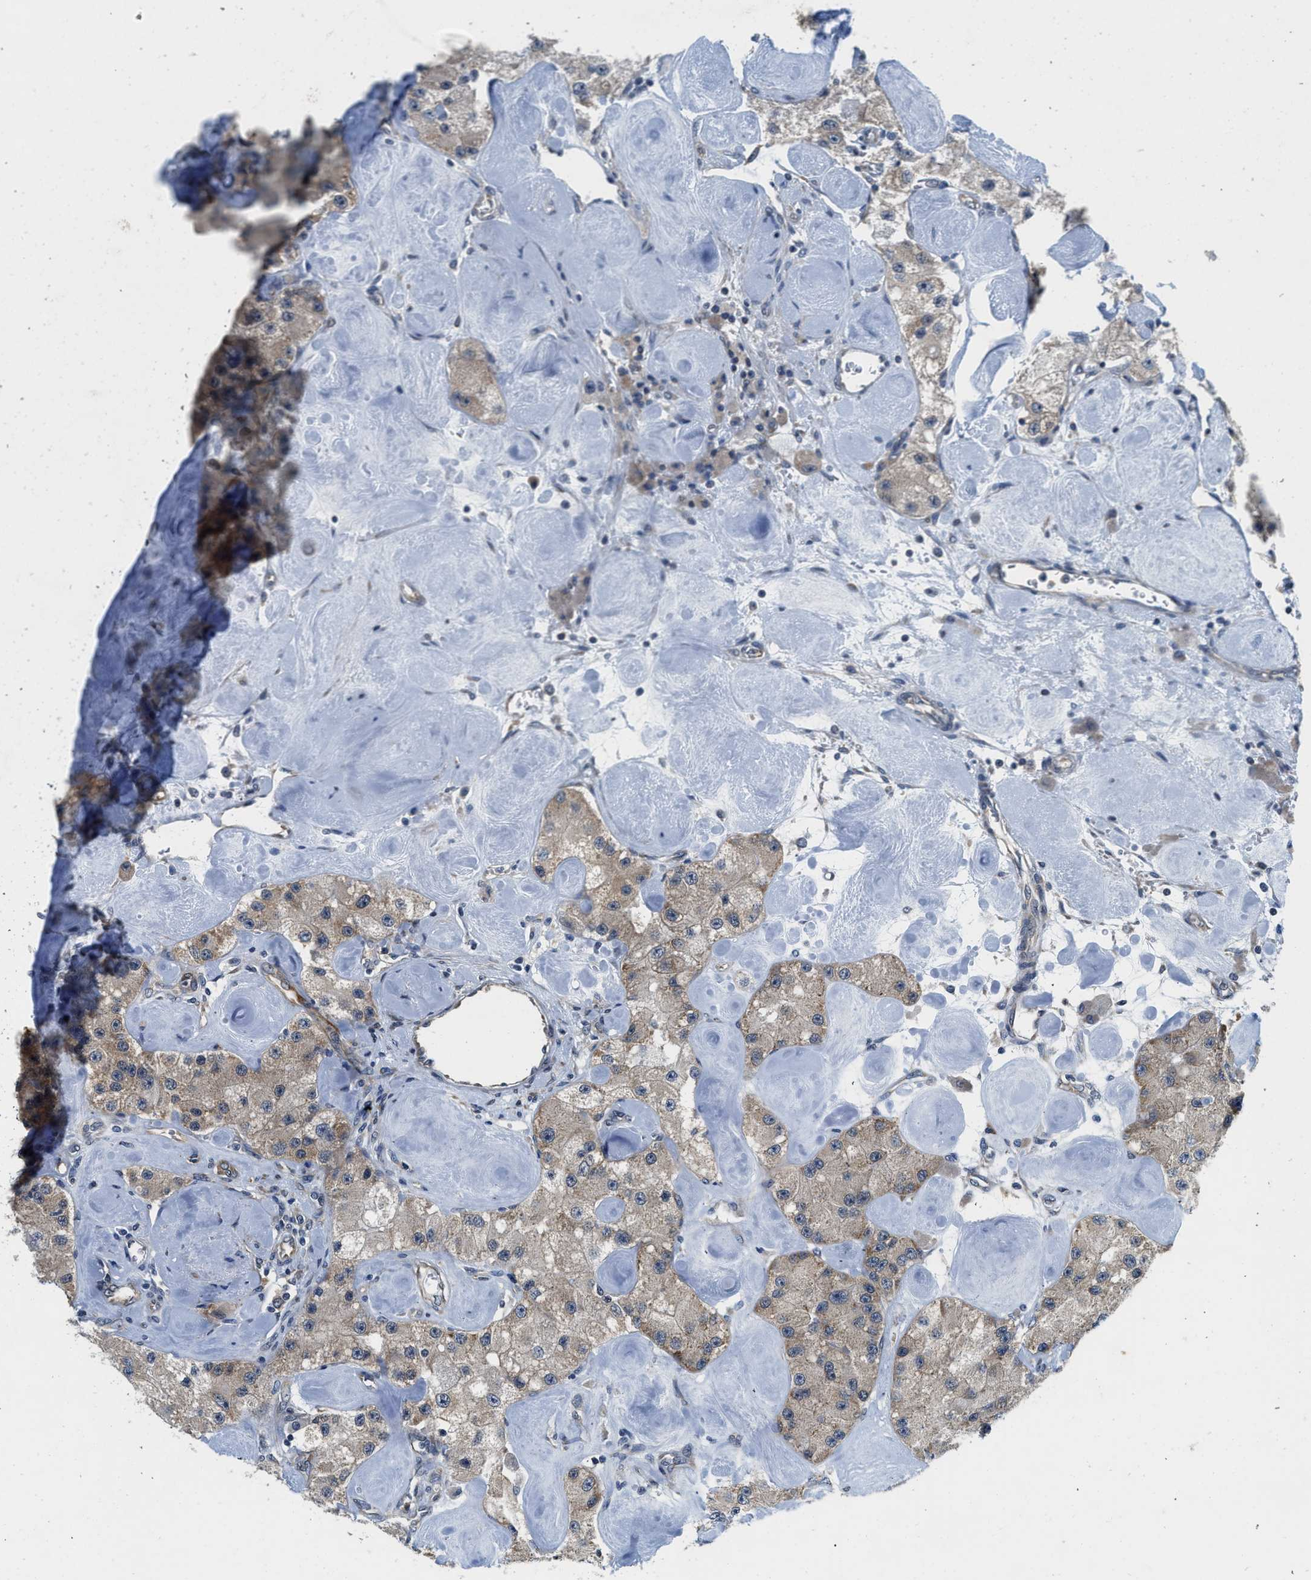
{"staining": {"intensity": "weak", "quantity": ">75%", "location": "cytoplasmic/membranous"}, "tissue": "carcinoid", "cell_type": "Tumor cells", "image_type": "cancer", "snomed": [{"axis": "morphology", "description": "Carcinoid, malignant, NOS"}, {"axis": "topography", "description": "Pancreas"}], "caption": "IHC of human malignant carcinoid exhibits low levels of weak cytoplasmic/membranous staining in approximately >75% of tumor cells. The protein is stained brown, and the nuclei are stained in blue (DAB IHC with brightfield microscopy, high magnification).", "gene": "PA2G4", "patient": {"sex": "male", "age": 41}}